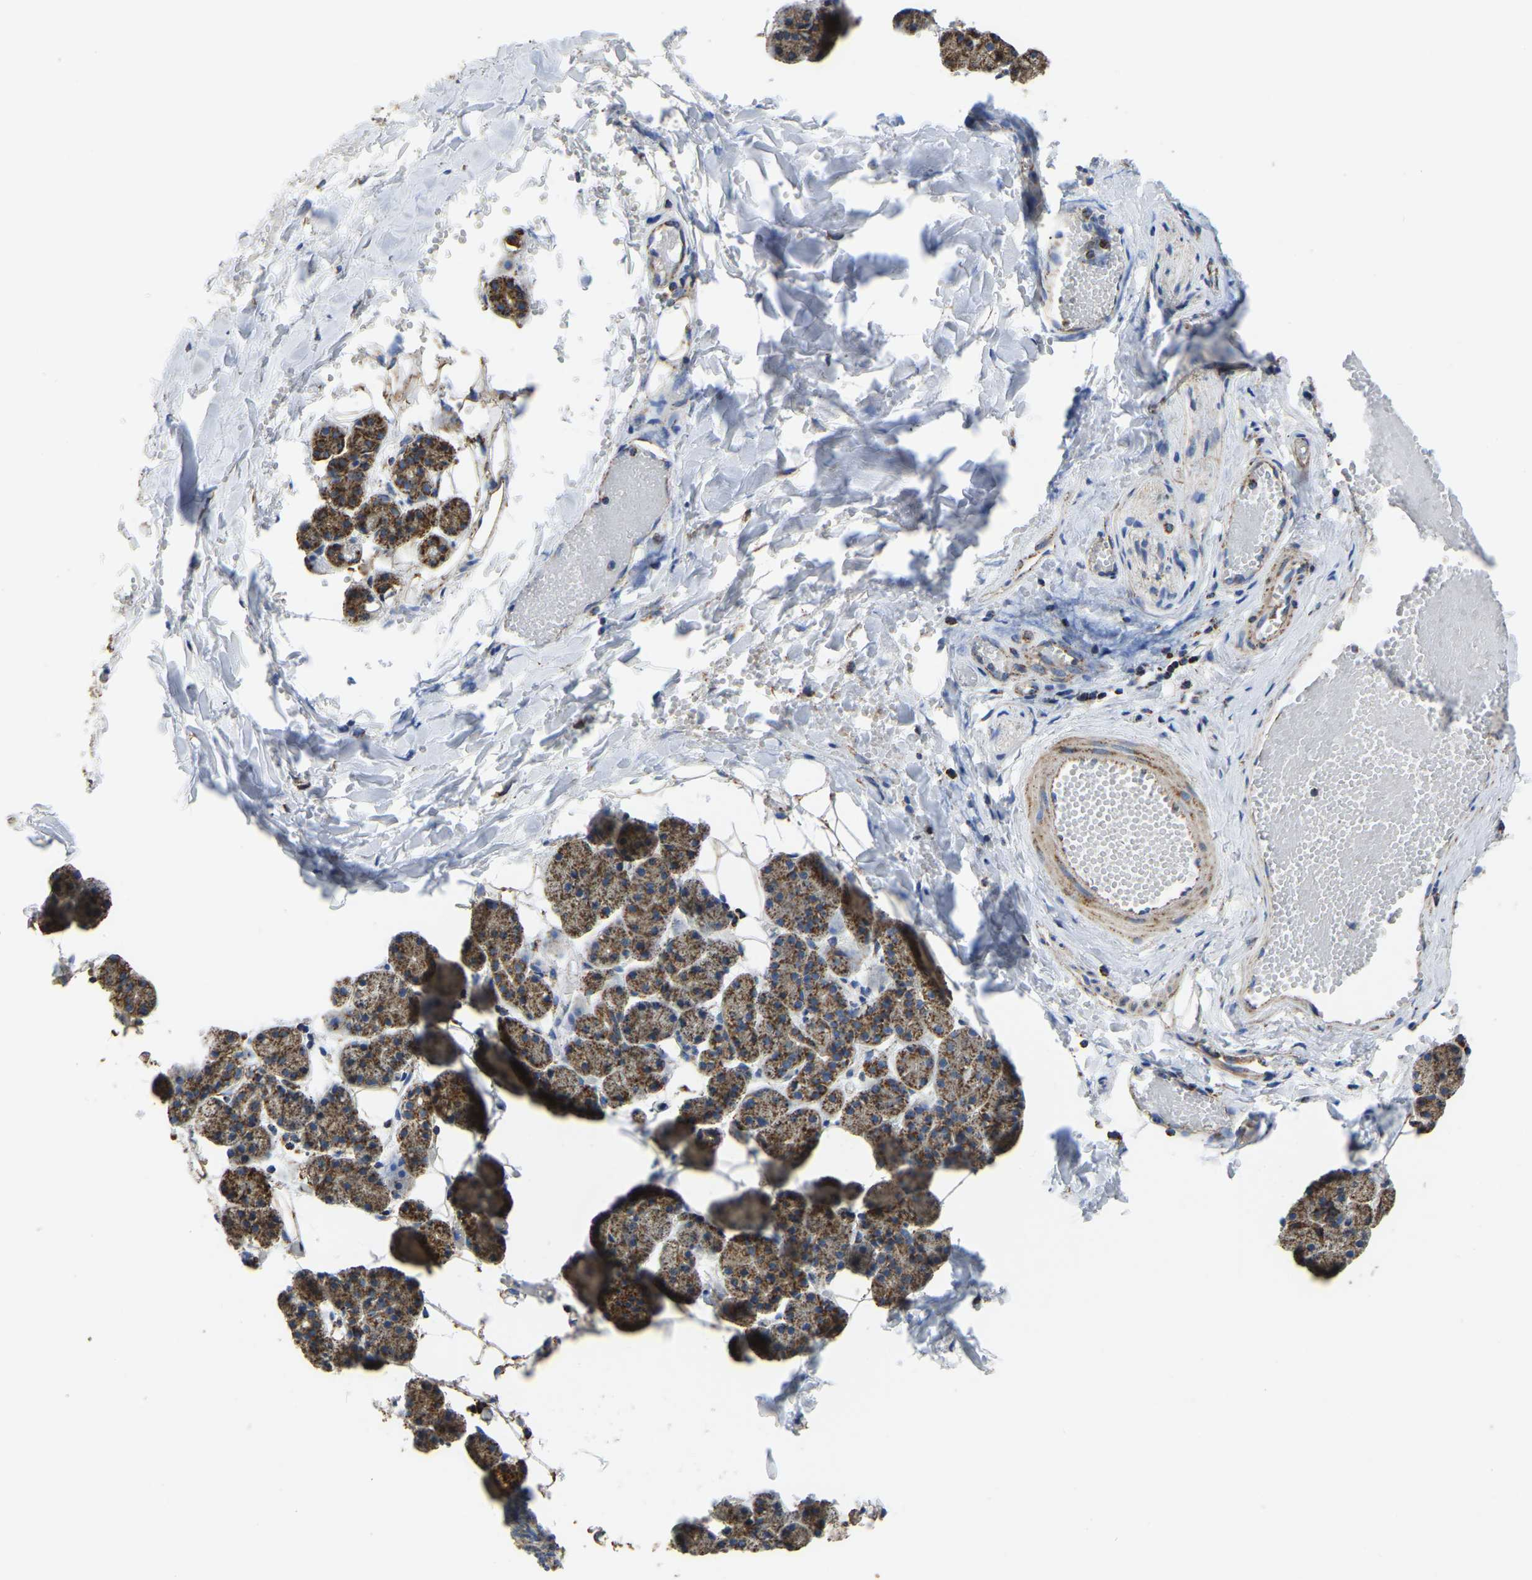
{"staining": {"intensity": "strong", "quantity": ">75%", "location": "cytoplasmic/membranous"}, "tissue": "salivary gland", "cell_type": "Glandular cells", "image_type": "normal", "snomed": [{"axis": "morphology", "description": "Normal tissue, NOS"}, {"axis": "topography", "description": "Salivary gland"}], "caption": "Immunohistochemical staining of benign salivary gland demonstrates high levels of strong cytoplasmic/membranous staining in approximately >75% of glandular cells. Immunohistochemistry stains the protein in brown and the nuclei are stained blue.", "gene": "ETFA", "patient": {"sex": "female", "age": 33}}